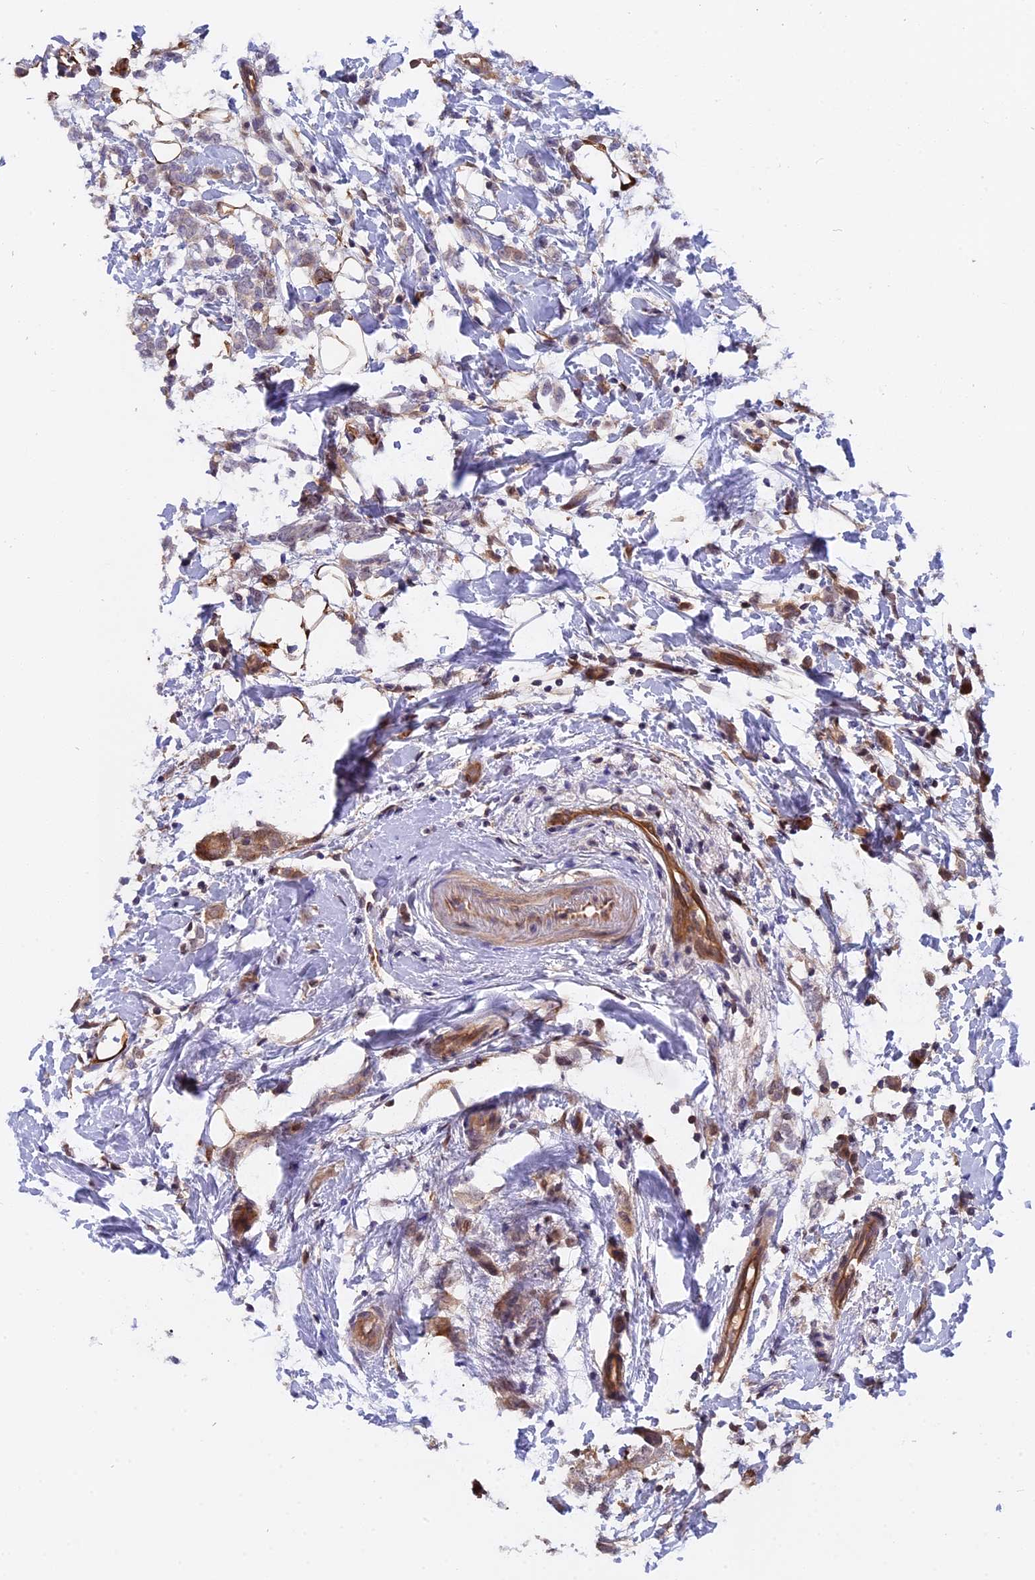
{"staining": {"intensity": "weak", "quantity": "25%-75%", "location": "cytoplasmic/membranous"}, "tissue": "breast cancer", "cell_type": "Tumor cells", "image_type": "cancer", "snomed": [{"axis": "morphology", "description": "Normal tissue, NOS"}, {"axis": "morphology", "description": "Lobular carcinoma"}, {"axis": "topography", "description": "Breast"}], "caption": "DAB immunohistochemical staining of breast lobular carcinoma shows weak cytoplasmic/membranous protein staining in about 25%-75% of tumor cells. (DAB (3,3'-diaminobenzidine) = brown stain, brightfield microscopy at high magnification).", "gene": "FAM118B", "patient": {"sex": "female", "age": 47}}